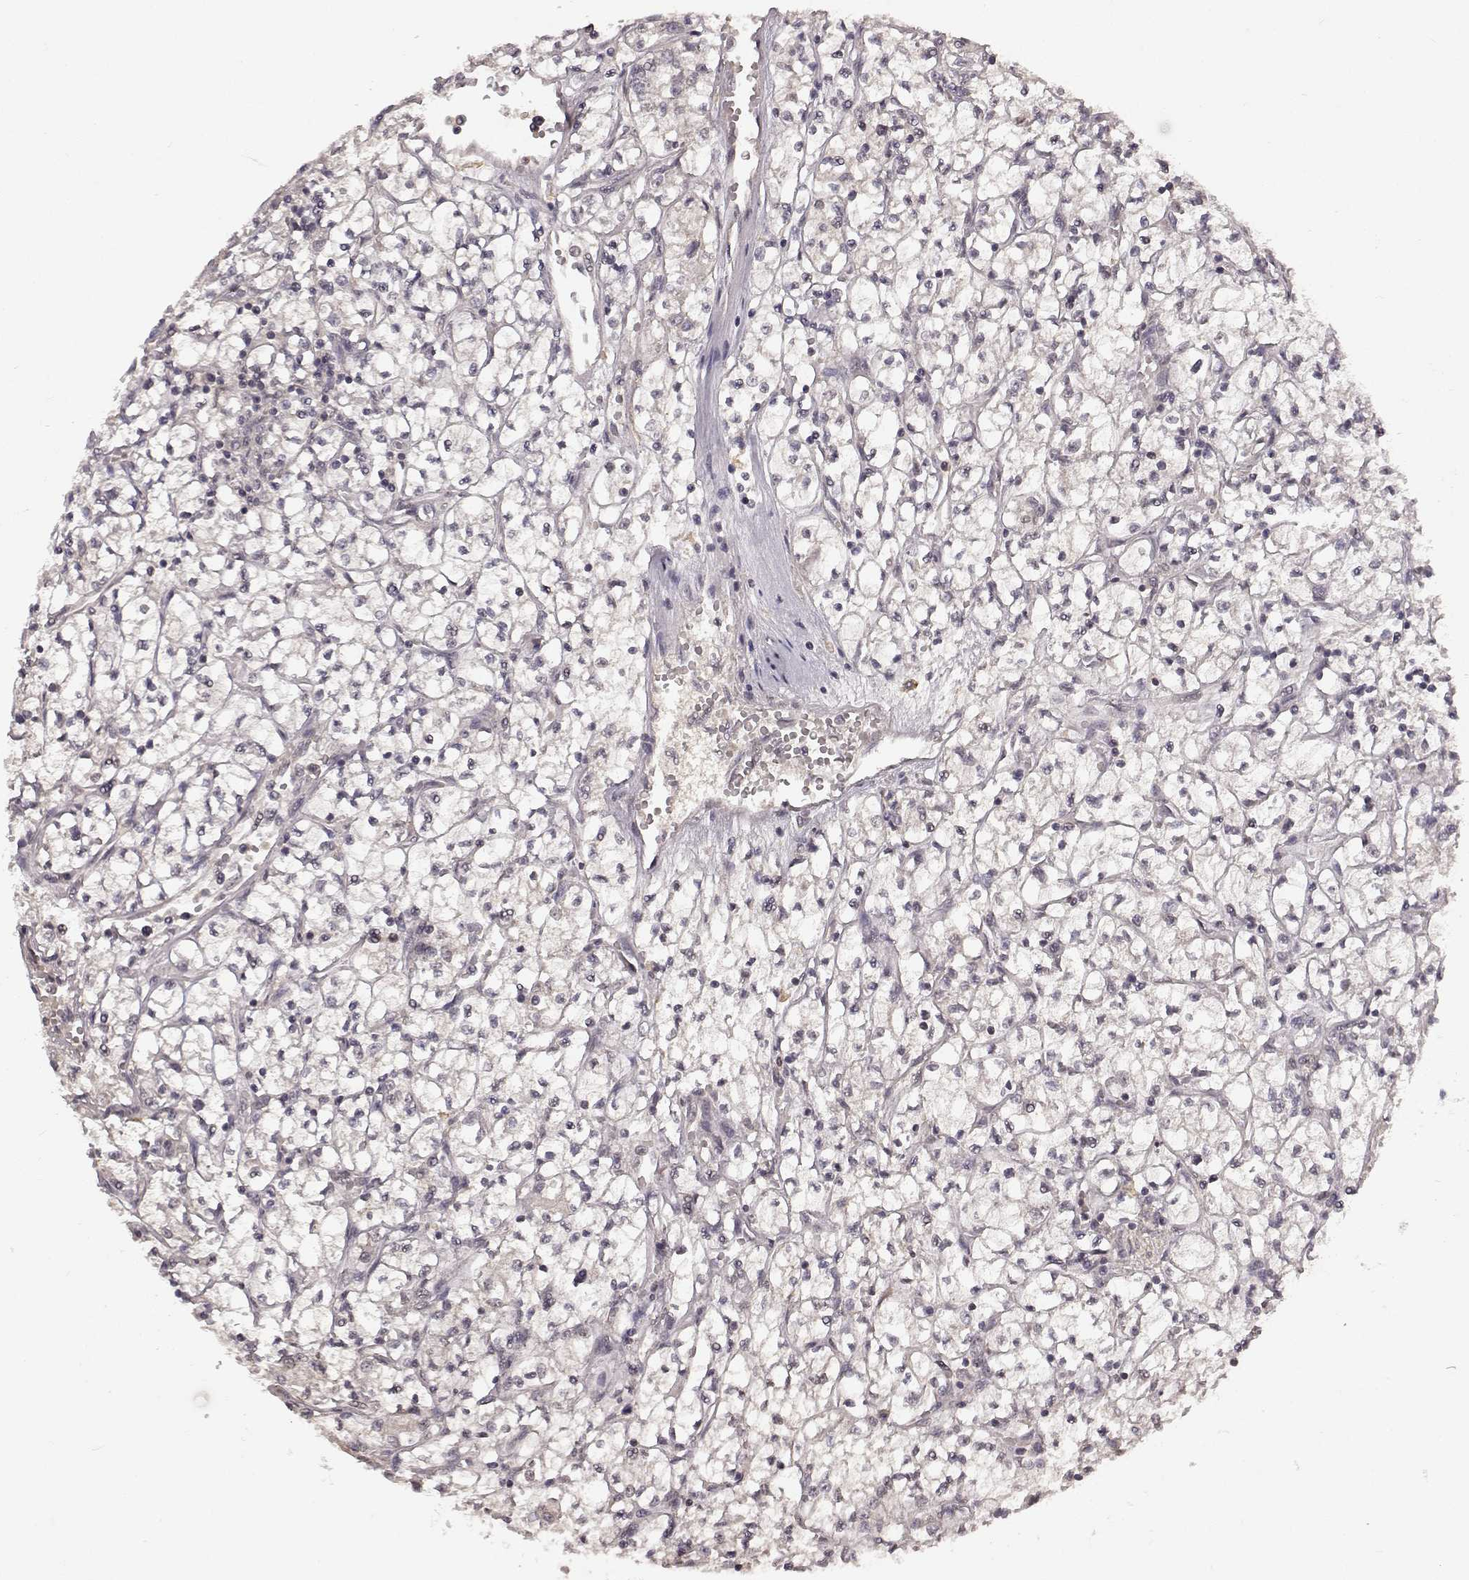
{"staining": {"intensity": "negative", "quantity": "none", "location": "none"}, "tissue": "renal cancer", "cell_type": "Tumor cells", "image_type": "cancer", "snomed": [{"axis": "morphology", "description": "Adenocarcinoma, NOS"}, {"axis": "topography", "description": "Kidney"}], "caption": "The histopathology image demonstrates no significant expression in tumor cells of renal cancer (adenocarcinoma).", "gene": "NTRK2", "patient": {"sex": "female", "age": 64}}